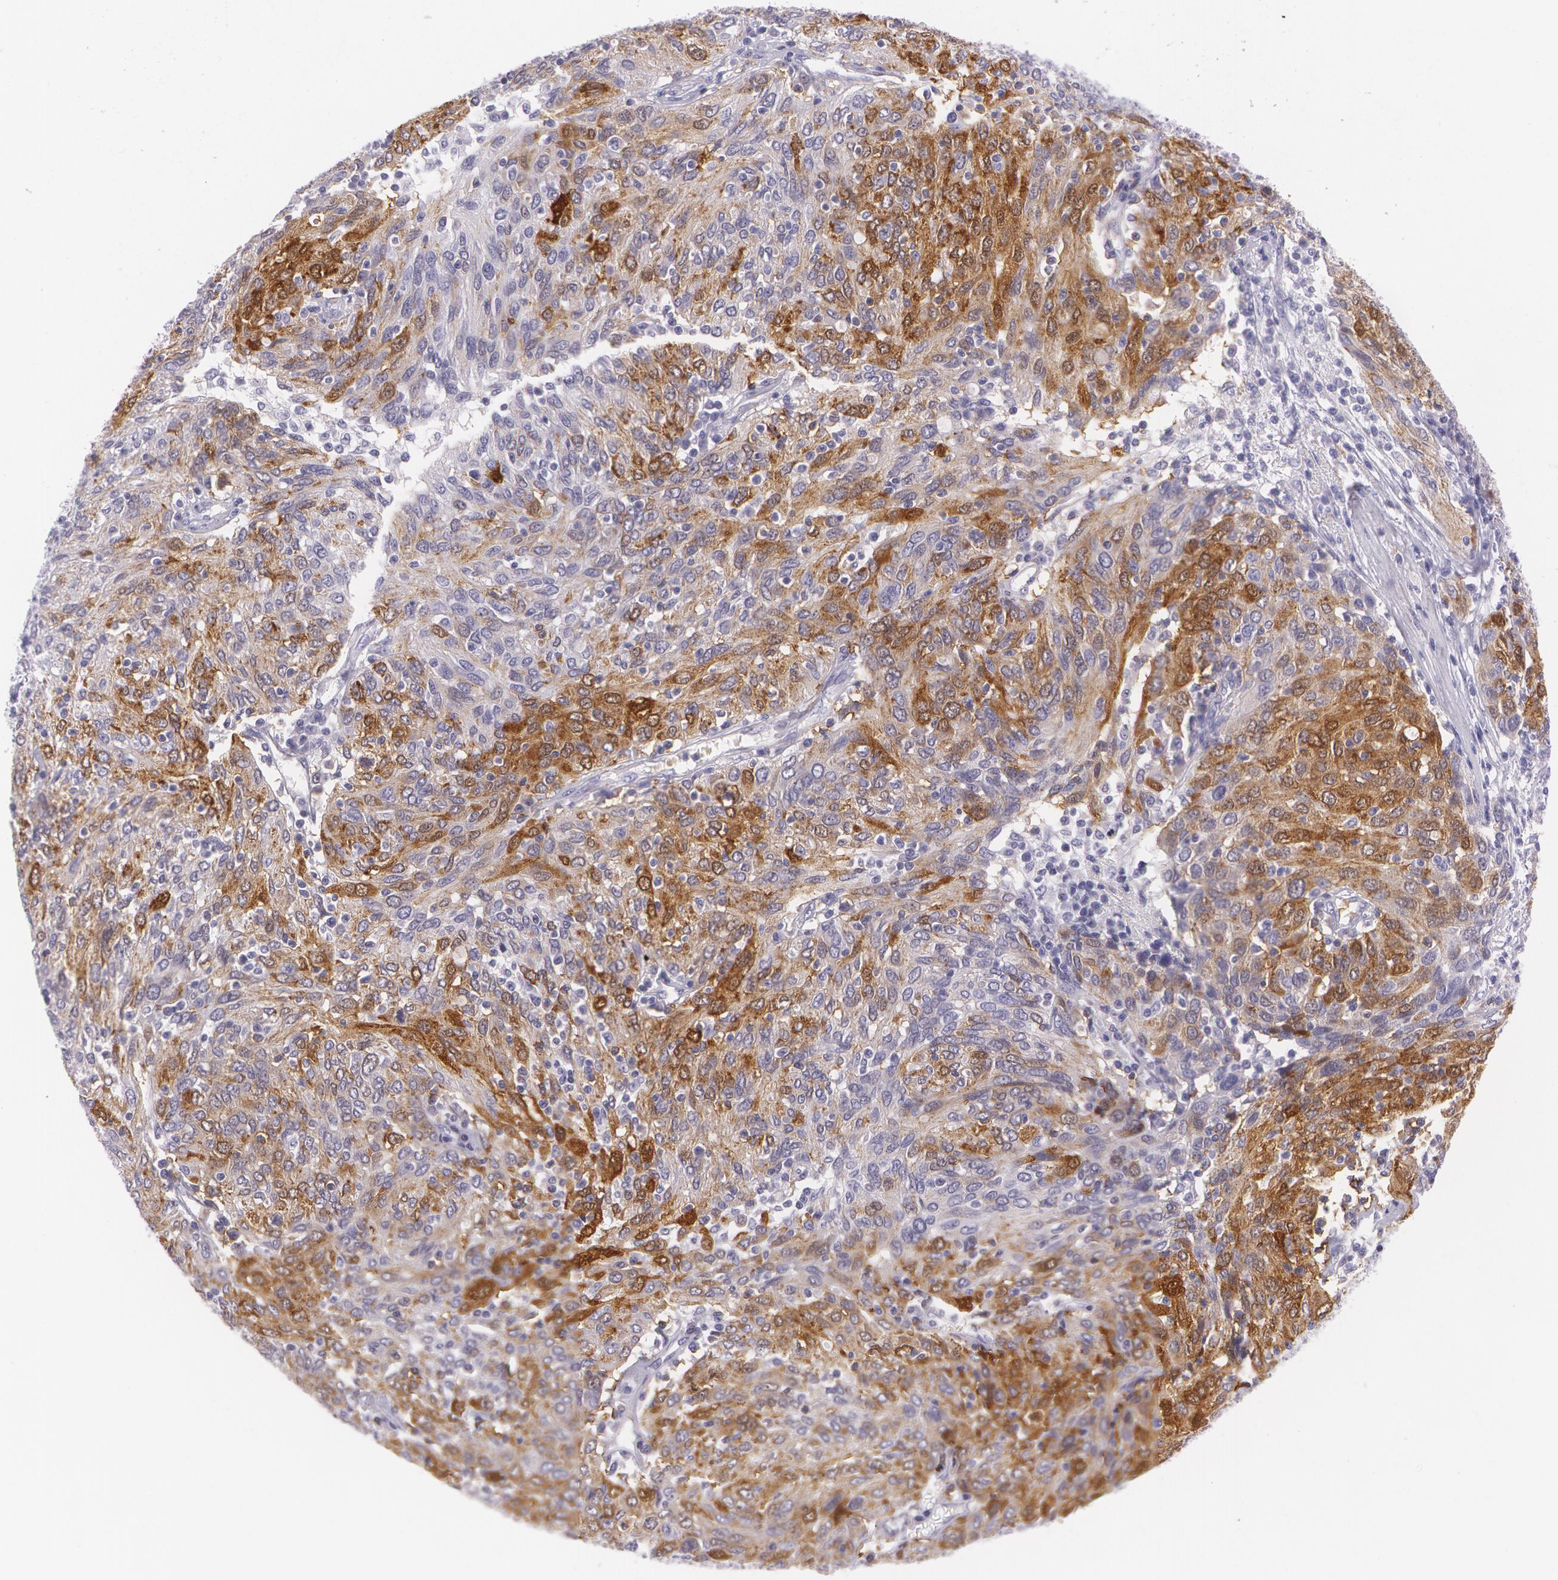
{"staining": {"intensity": "strong", "quantity": ">75%", "location": "cytoplasmic/membranous"}, "tissue": "ovarian cancer", "cell_type": "Tumor cells", "image_type": "cancer", "snomed": [{"axis": "morphology", "description": "Carcinoma, endometroid"}, {"axis": "topography", "description": "Ovary"}], "caption": "A brown stain highlights strong cytoplasmic/membranous staining of a protein in ovarian cancer tumor cells.", "gene": "SNCG", "patient": {"sex": "female", "age": 50}}